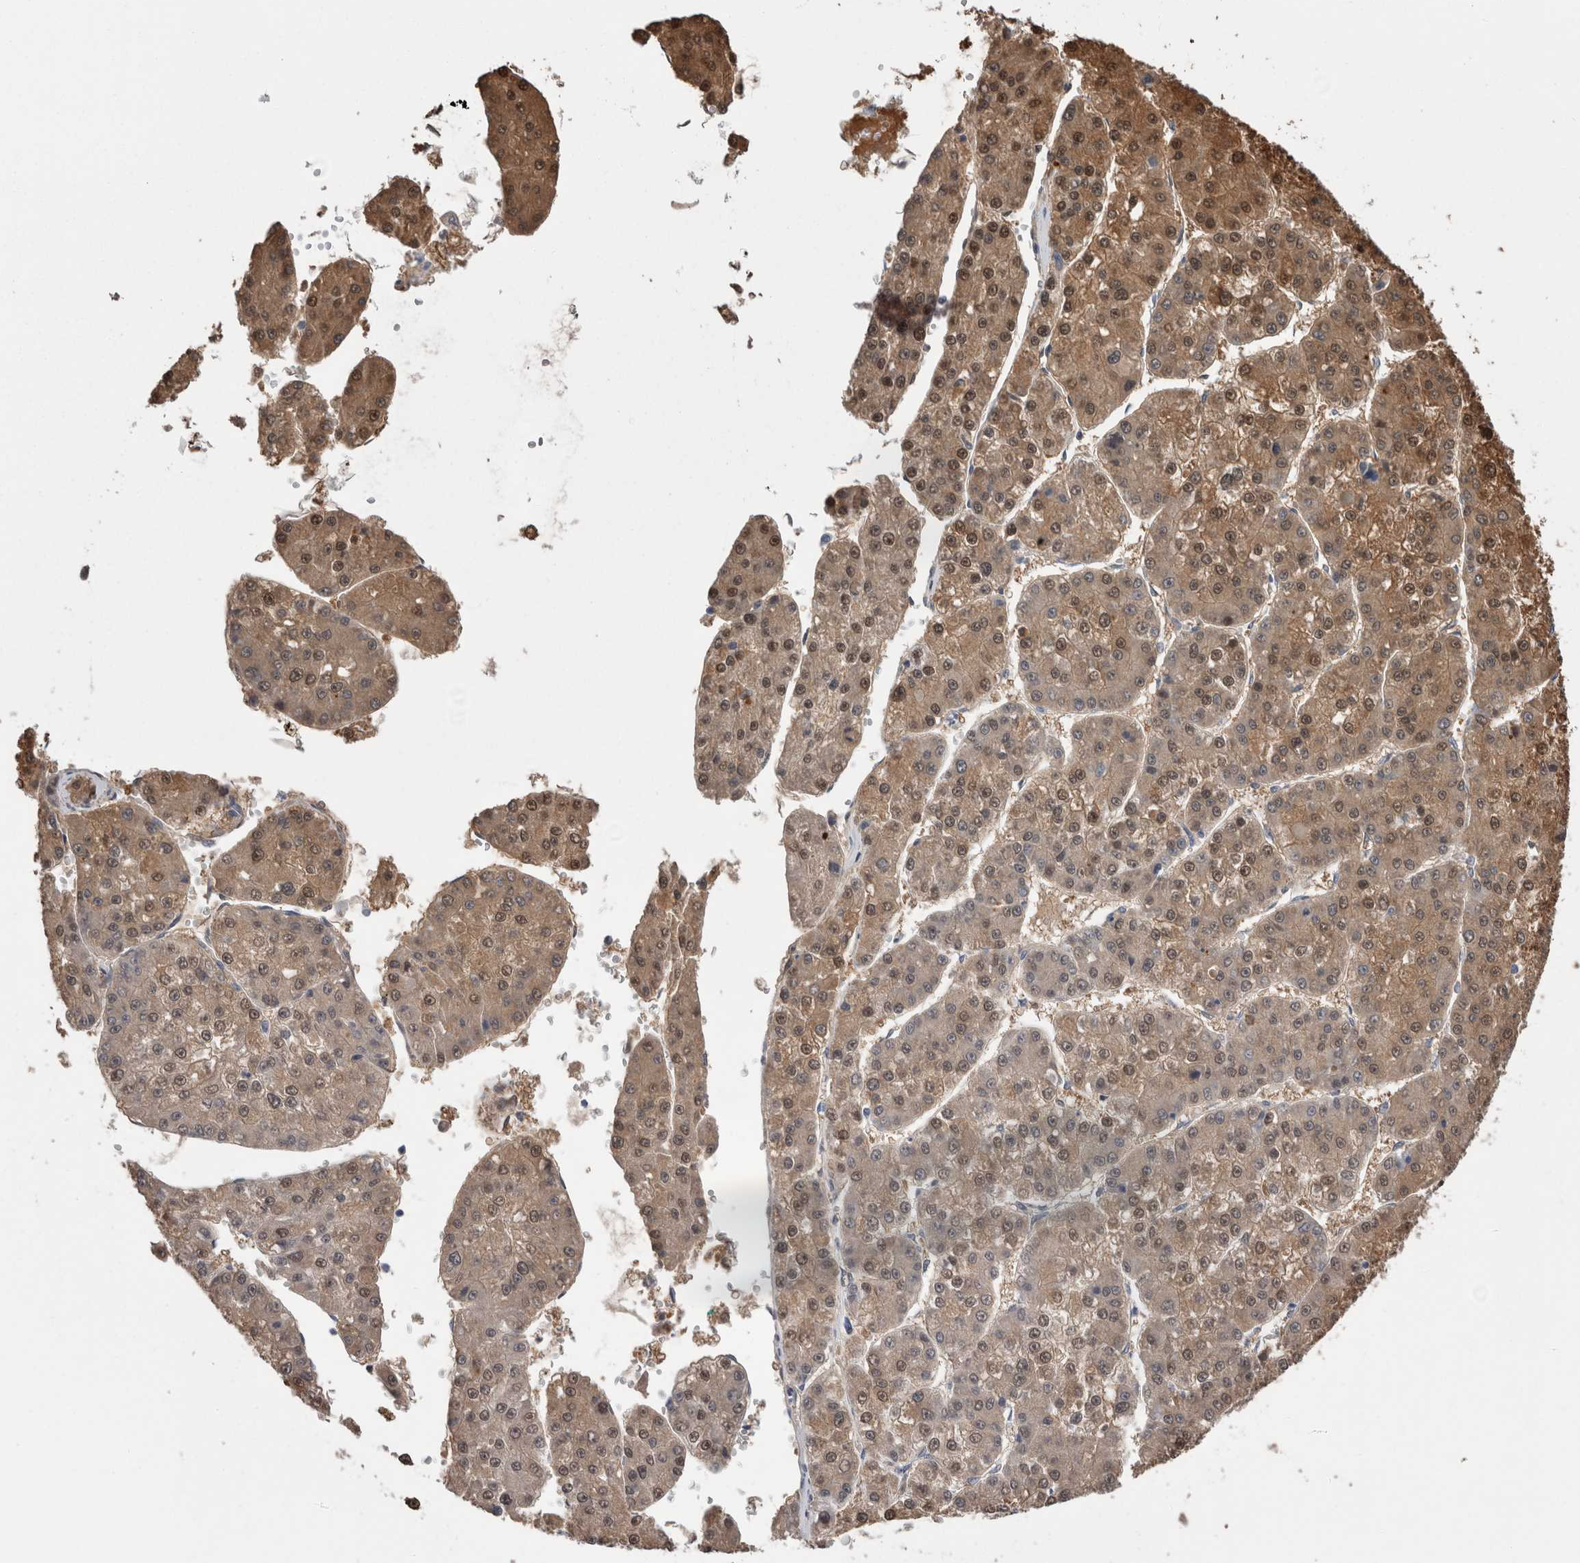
{"staining": {"intensity": "weak", "quantity": ">75%", "location": "cytoplasmic/membranous,nuclear"}, "tissue": "liver cancer", "cell_type": "Tumor cells", "image_type": "cancer", "snomed": [{"axis": "morphology", "description": "Carcinoma, Hepatocellular, NOS"}, {"axis": "topography", "description": "Liver"}], "caption": "Immunohistochemistry (IHC) image of neoplastic tissue: human liver cancer (hepatocellular carcinoma) stained using immunohistochemistry demonstrates low levels of weak protein expression localized specifically in the cytoplasmic/membranous and nuclear of tumor cells, appearing as a cytoplasmic/membranous and nuclear brown color.", "gene": "CA8", "patient": {"sex": "female", "age": 73}}